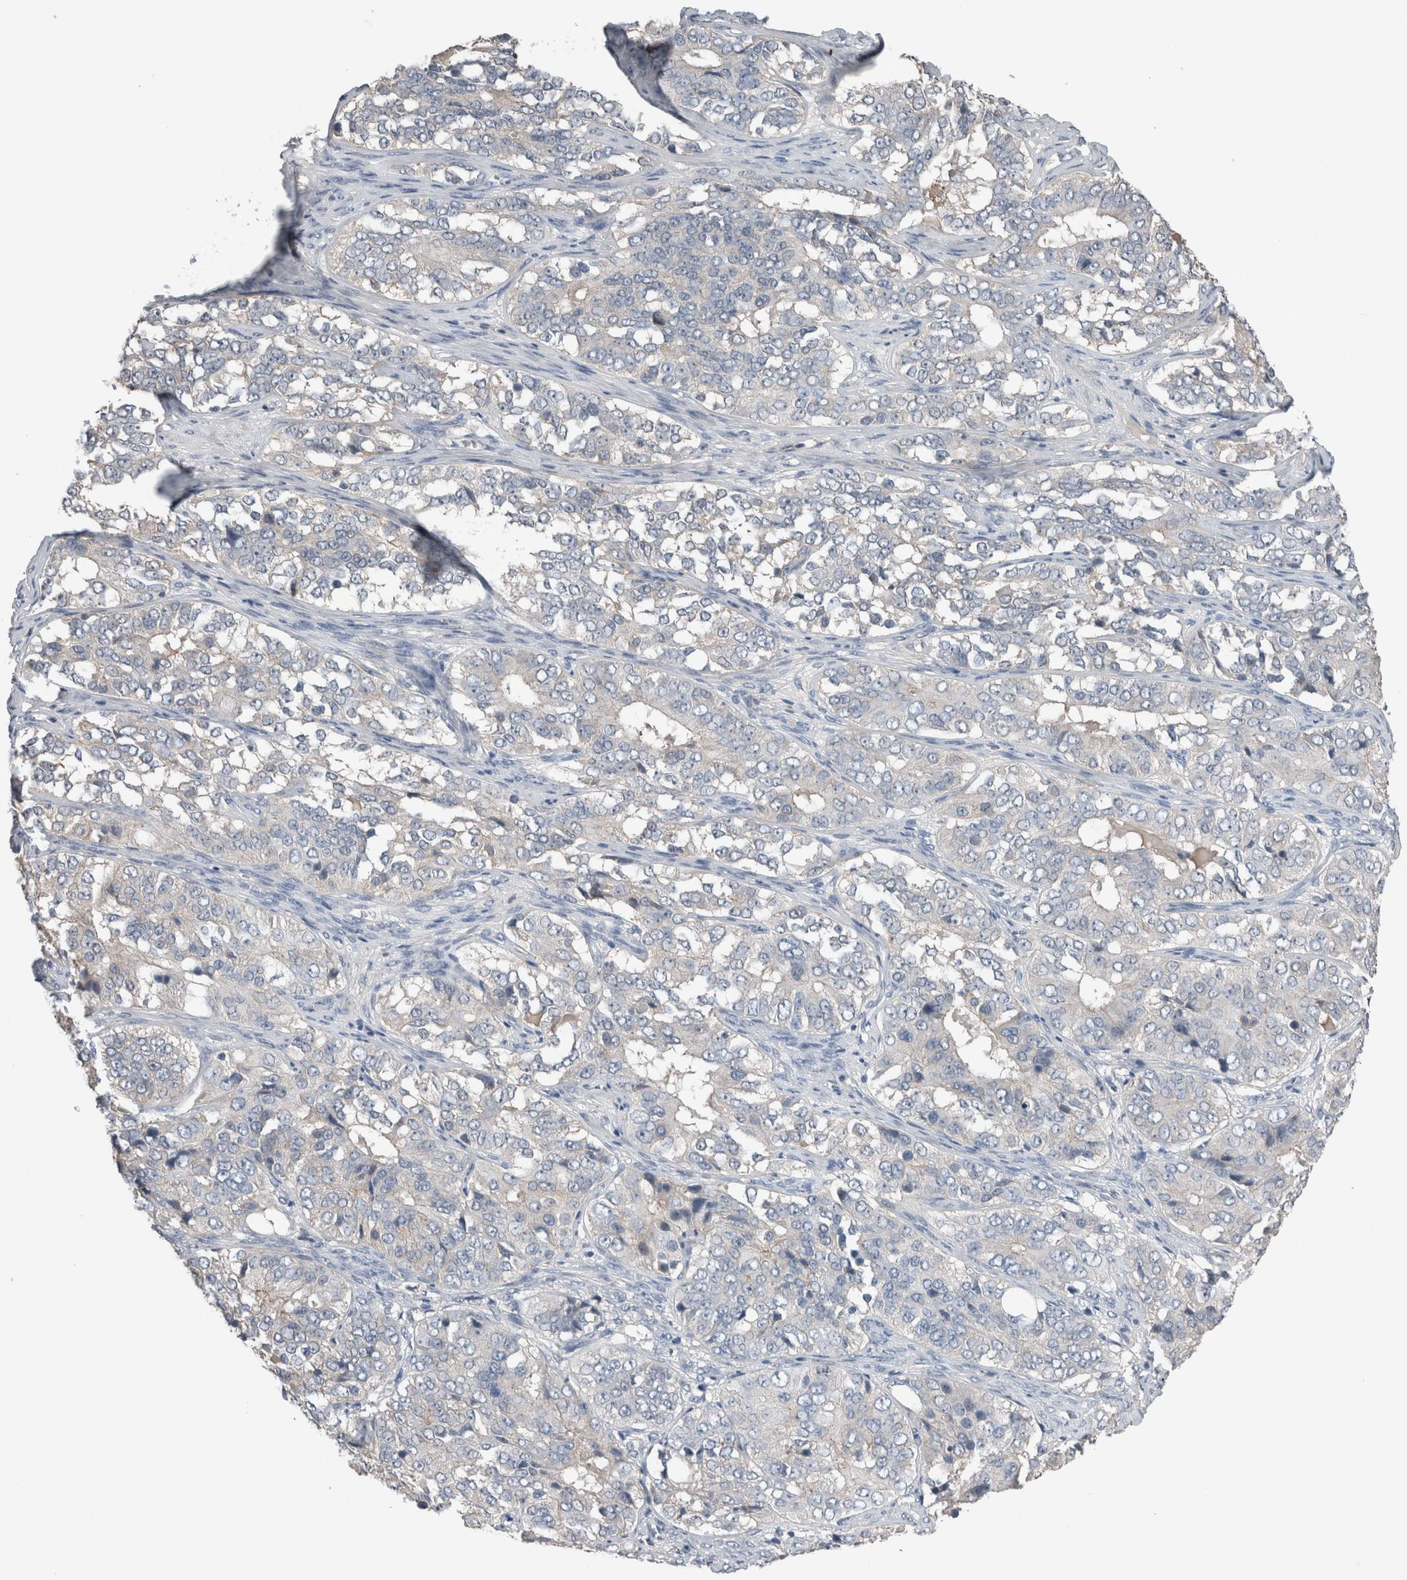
{"staining": {"intensity": "negative", "quantity": "none", "location": "none"}, "tissue": "ovarian cancer", "cell_type": "Tumor cells", "image_type": "cancer", "snomed": [{"axis": "morphology", "description": "Carcinoma, endometroid"}, {"axis": "topography", "description": "Ovary"}], "caption": "High power microscopy photomicrograph of an immunohistochemistry (IHC) histopathology image of ovarian cancer (endometroid carcinoma), revealing no significant expression in tumor cells.", "gene": "CRNN", "patient": {"sex": "female", "age": 51}}